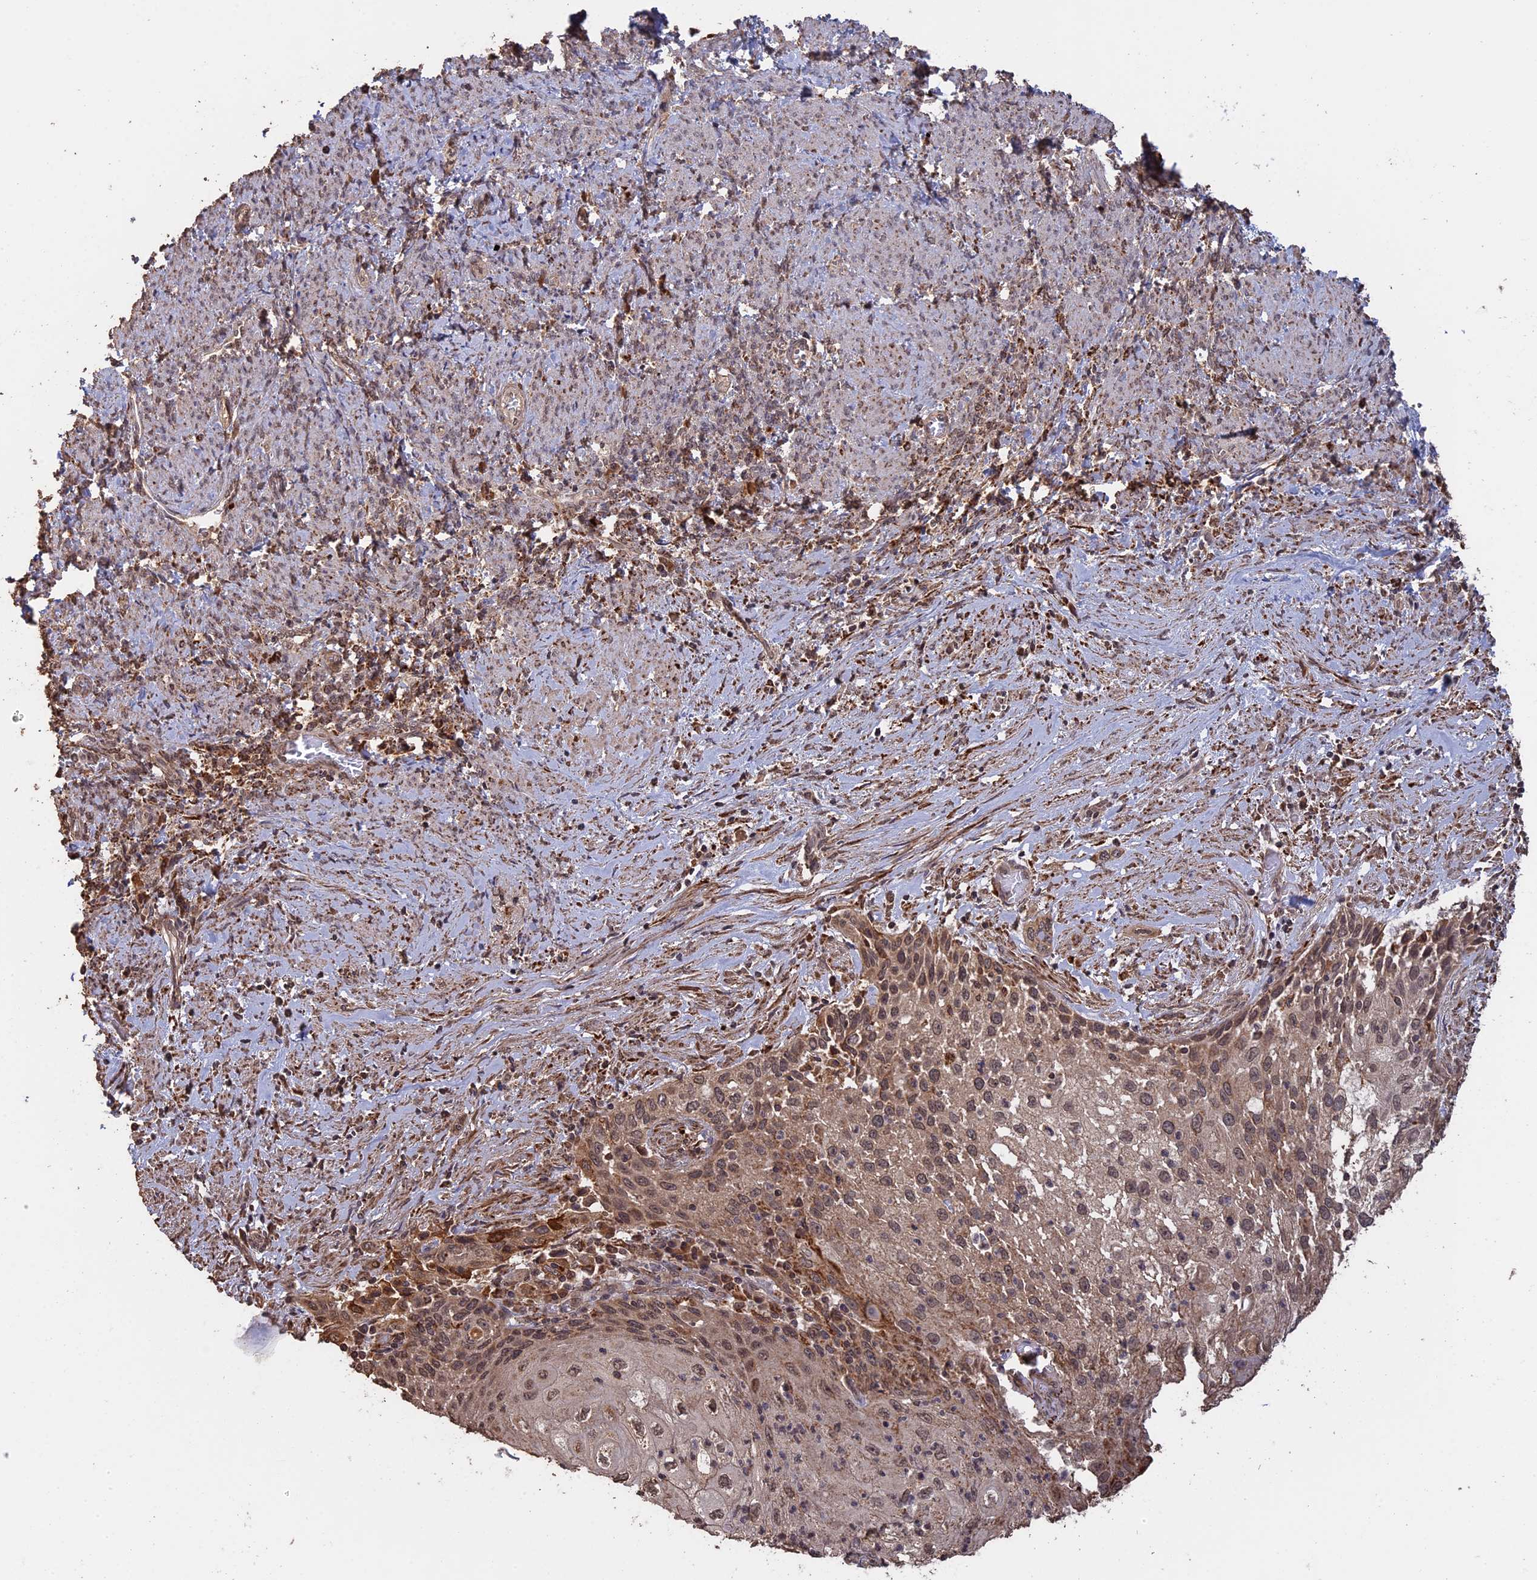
{"staining": {"intensity": "moderate", "quantity": ">75%", "location": "cytoplasmic/membranous,nuclear"}, "tissue": "cervical cancer", "cell_type": "Tumor cells", "image_type": "cancer", "snomed": [{"axis": "morphology", "description": "Squamous cell carcinoma, NOS"}, {"axis": "topography", "description": "Cervix"}], "caption": "This is a photomicrograph of IHC staining of cervical cancer (squamous cell carcinoma), which shows moderate expression in the cytoplasmic/membranous and nuclear of tumor cells.", "gene": "FAM210B", "patient": {"sex": "female", "age": 67}}